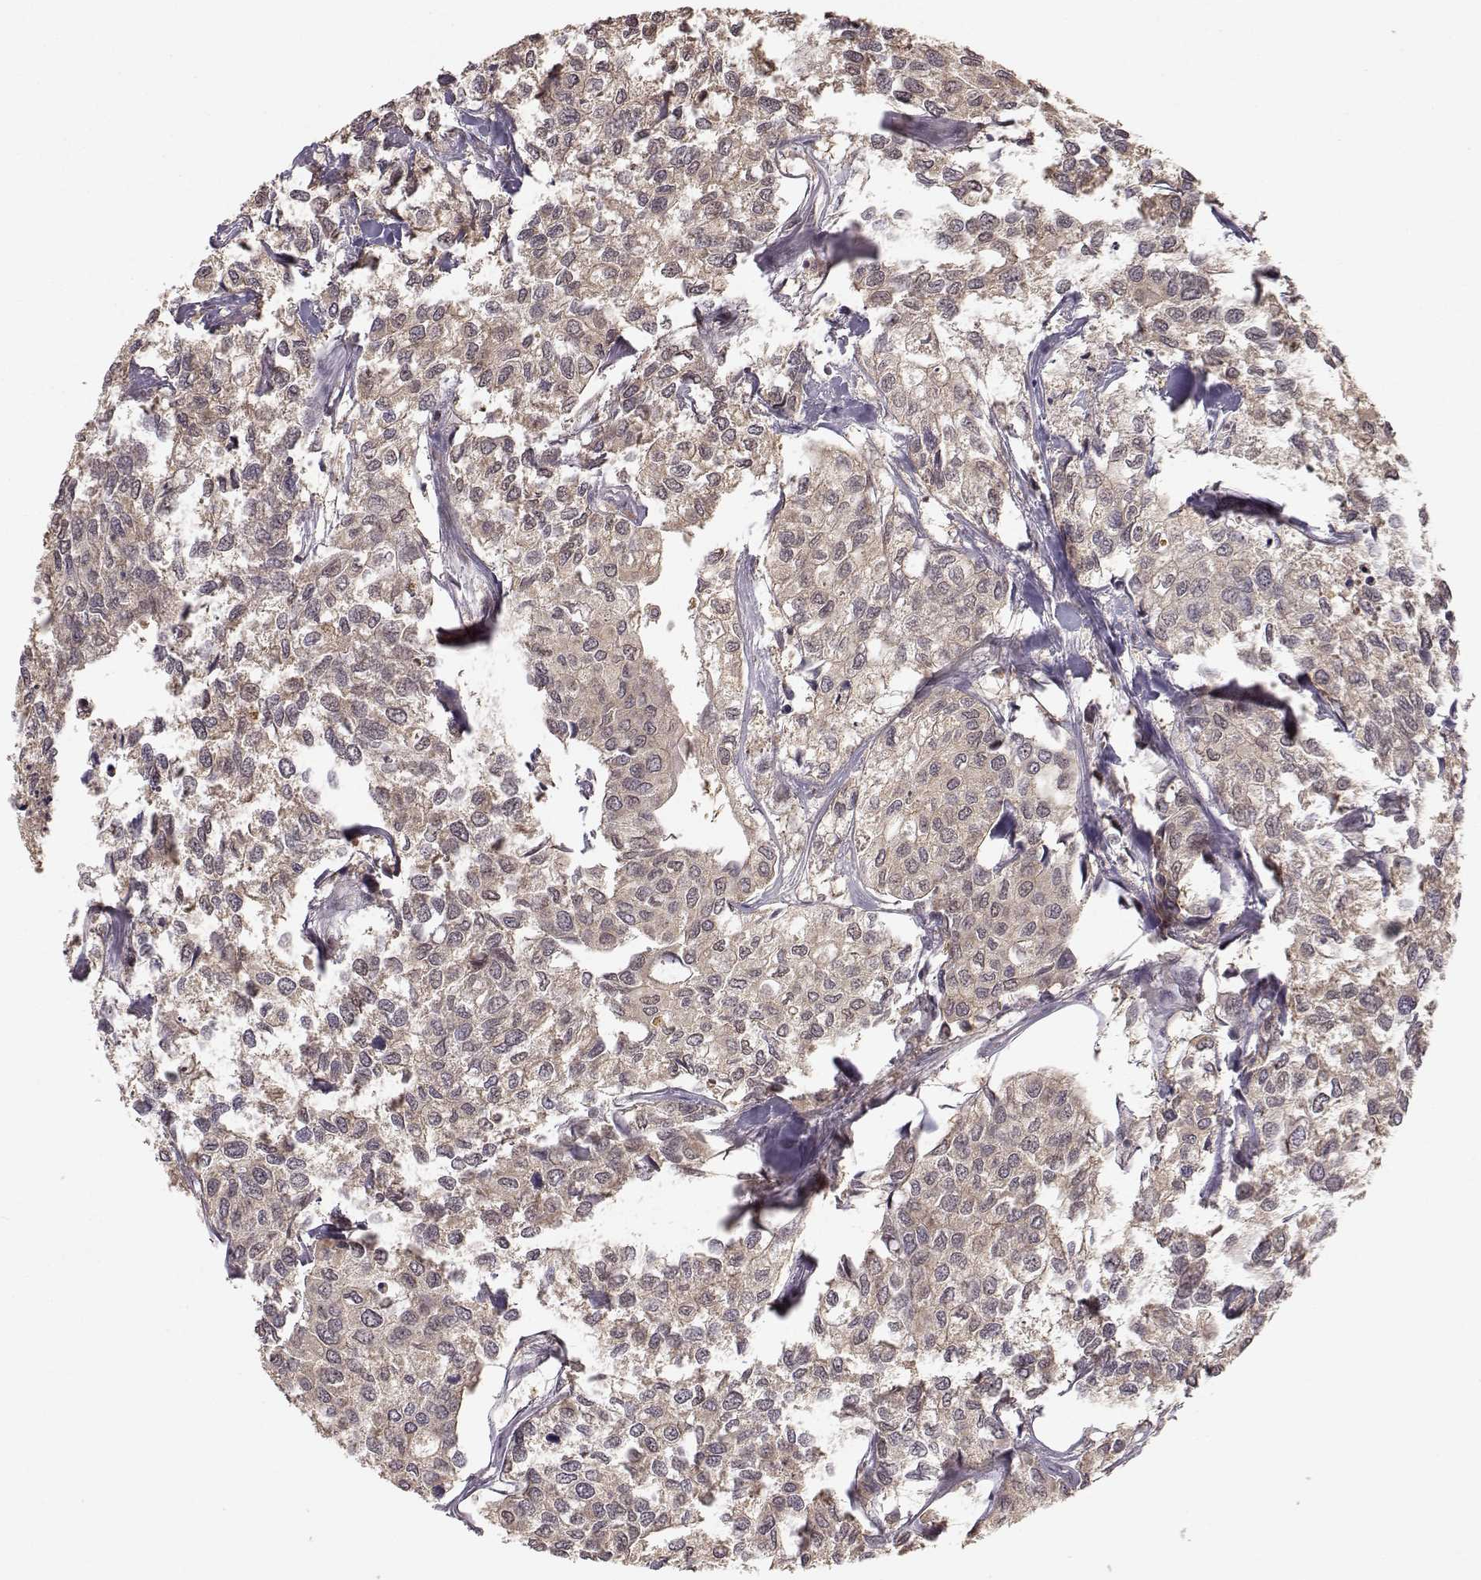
{"staining": {"intensity": "moderate", "quantity": "25%-75%", "location": "cytoplasmic/membranous"}, "tissue": "urothelial cancer", "cell_type": "Tumor cells", "image_type": "cancer", "snomed": [{"axis": "morphology", "description": "Urothelial carcinoma, High grade"}, {"axis": "topography", "description": "Urinary bladder"}], "caption": "Immunohistochemical staining of human urothelial cancer displays medium levels of moderate cytoplasmic/membranous protein expression in approximately 25%-75% of tumor cells.", "gene": "PLEKHG3", "patient": {"sex": "male", "age": 73}}